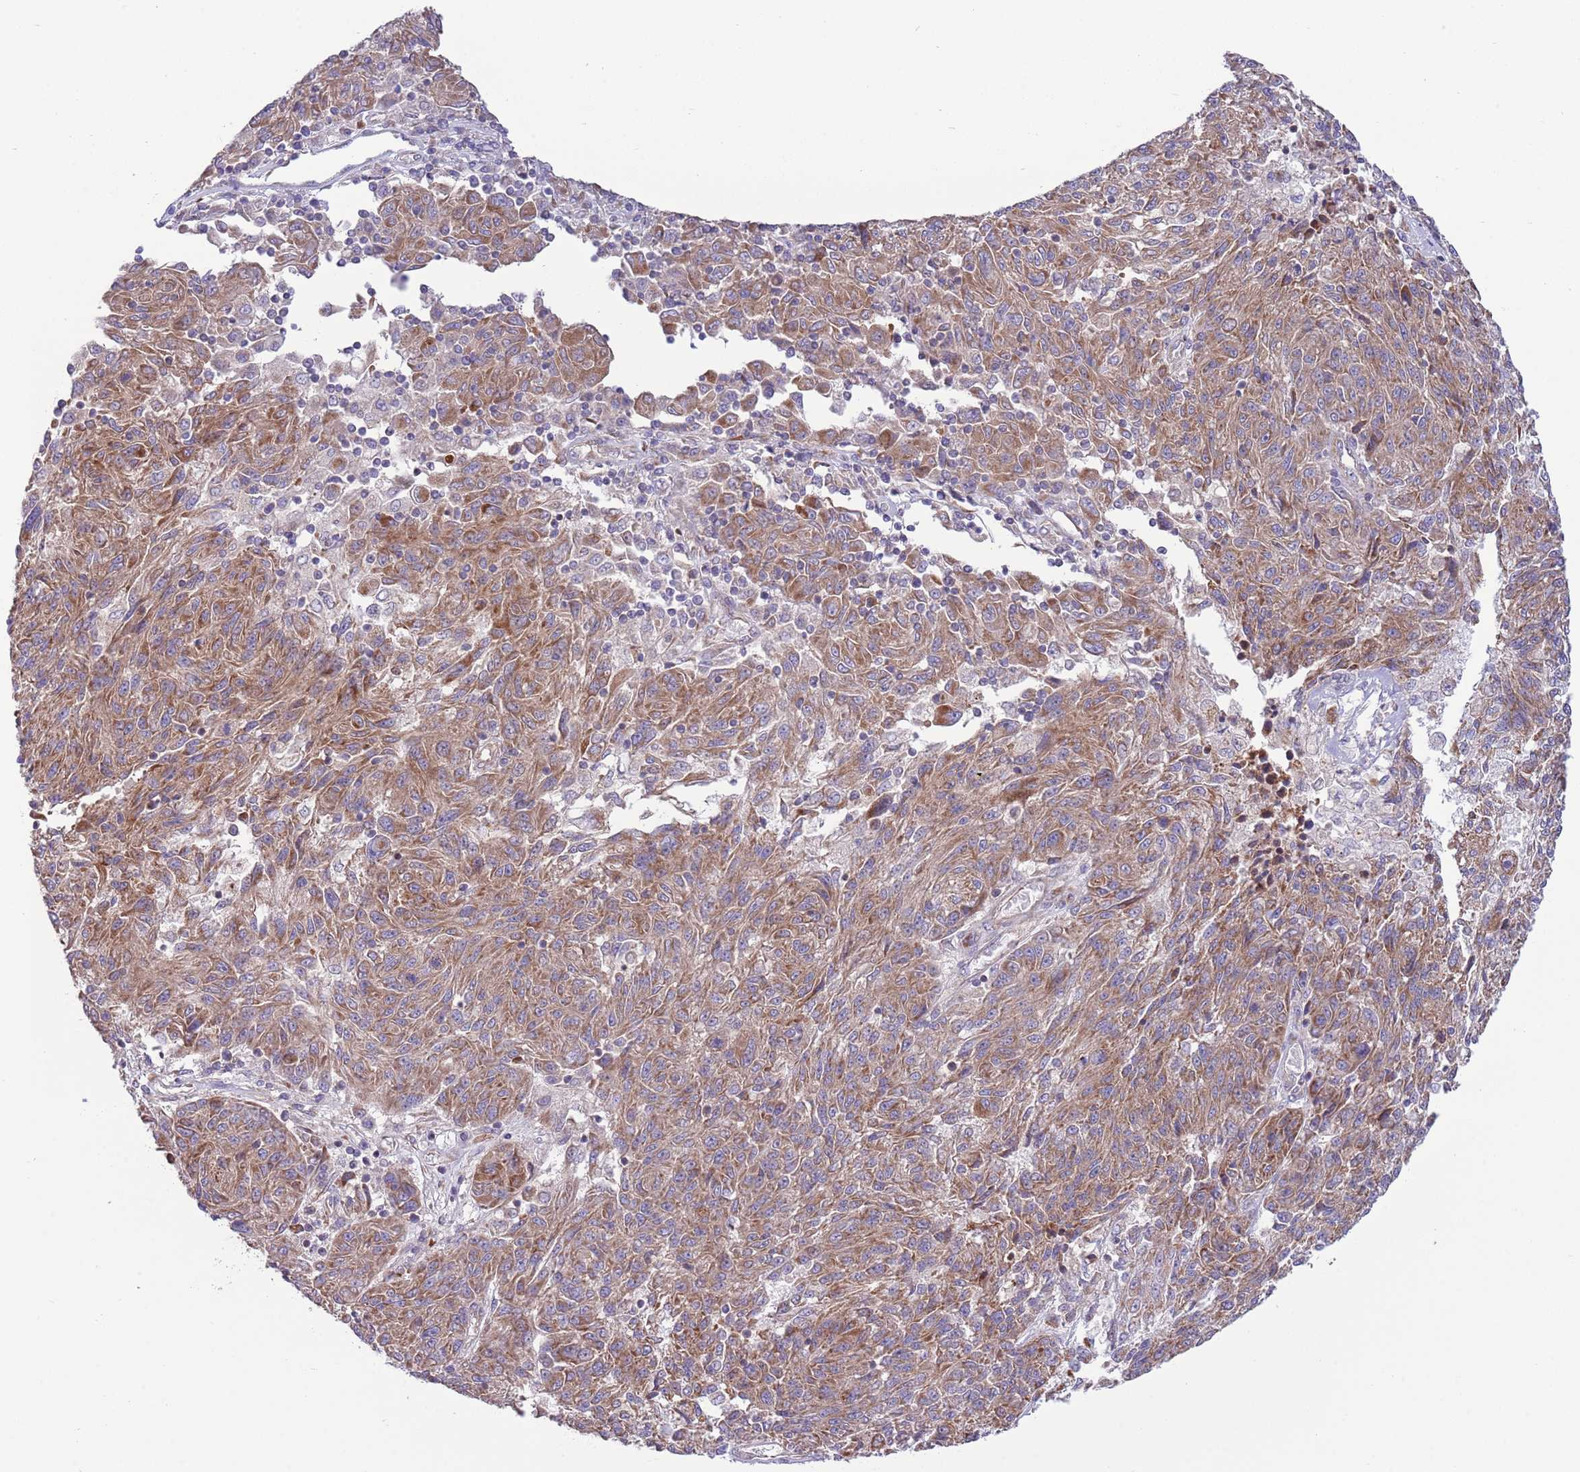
{"staining": {"intensity": "moderate", "quantity": ">75%", "location": "cytoplasmic/membranous"}, "tissue": "melanoma", "cell_type": "Tumor cells", "image_type": "cancer", "snomed": [{"axis": "morphology", "description": "Malignant melanoma, NOS"}, {"axis": "topography", "description": "Skin"}], "caption": "DAB (3,3'-diaminobenzidine) immunohistochemical staining of malignant melanoma exhibits moderate cytoplasmic/membranous protein expression in approximately >75% of tumor cells.", "gene": "TOMM5", "patient": {"sex": "male", "age": 53}}